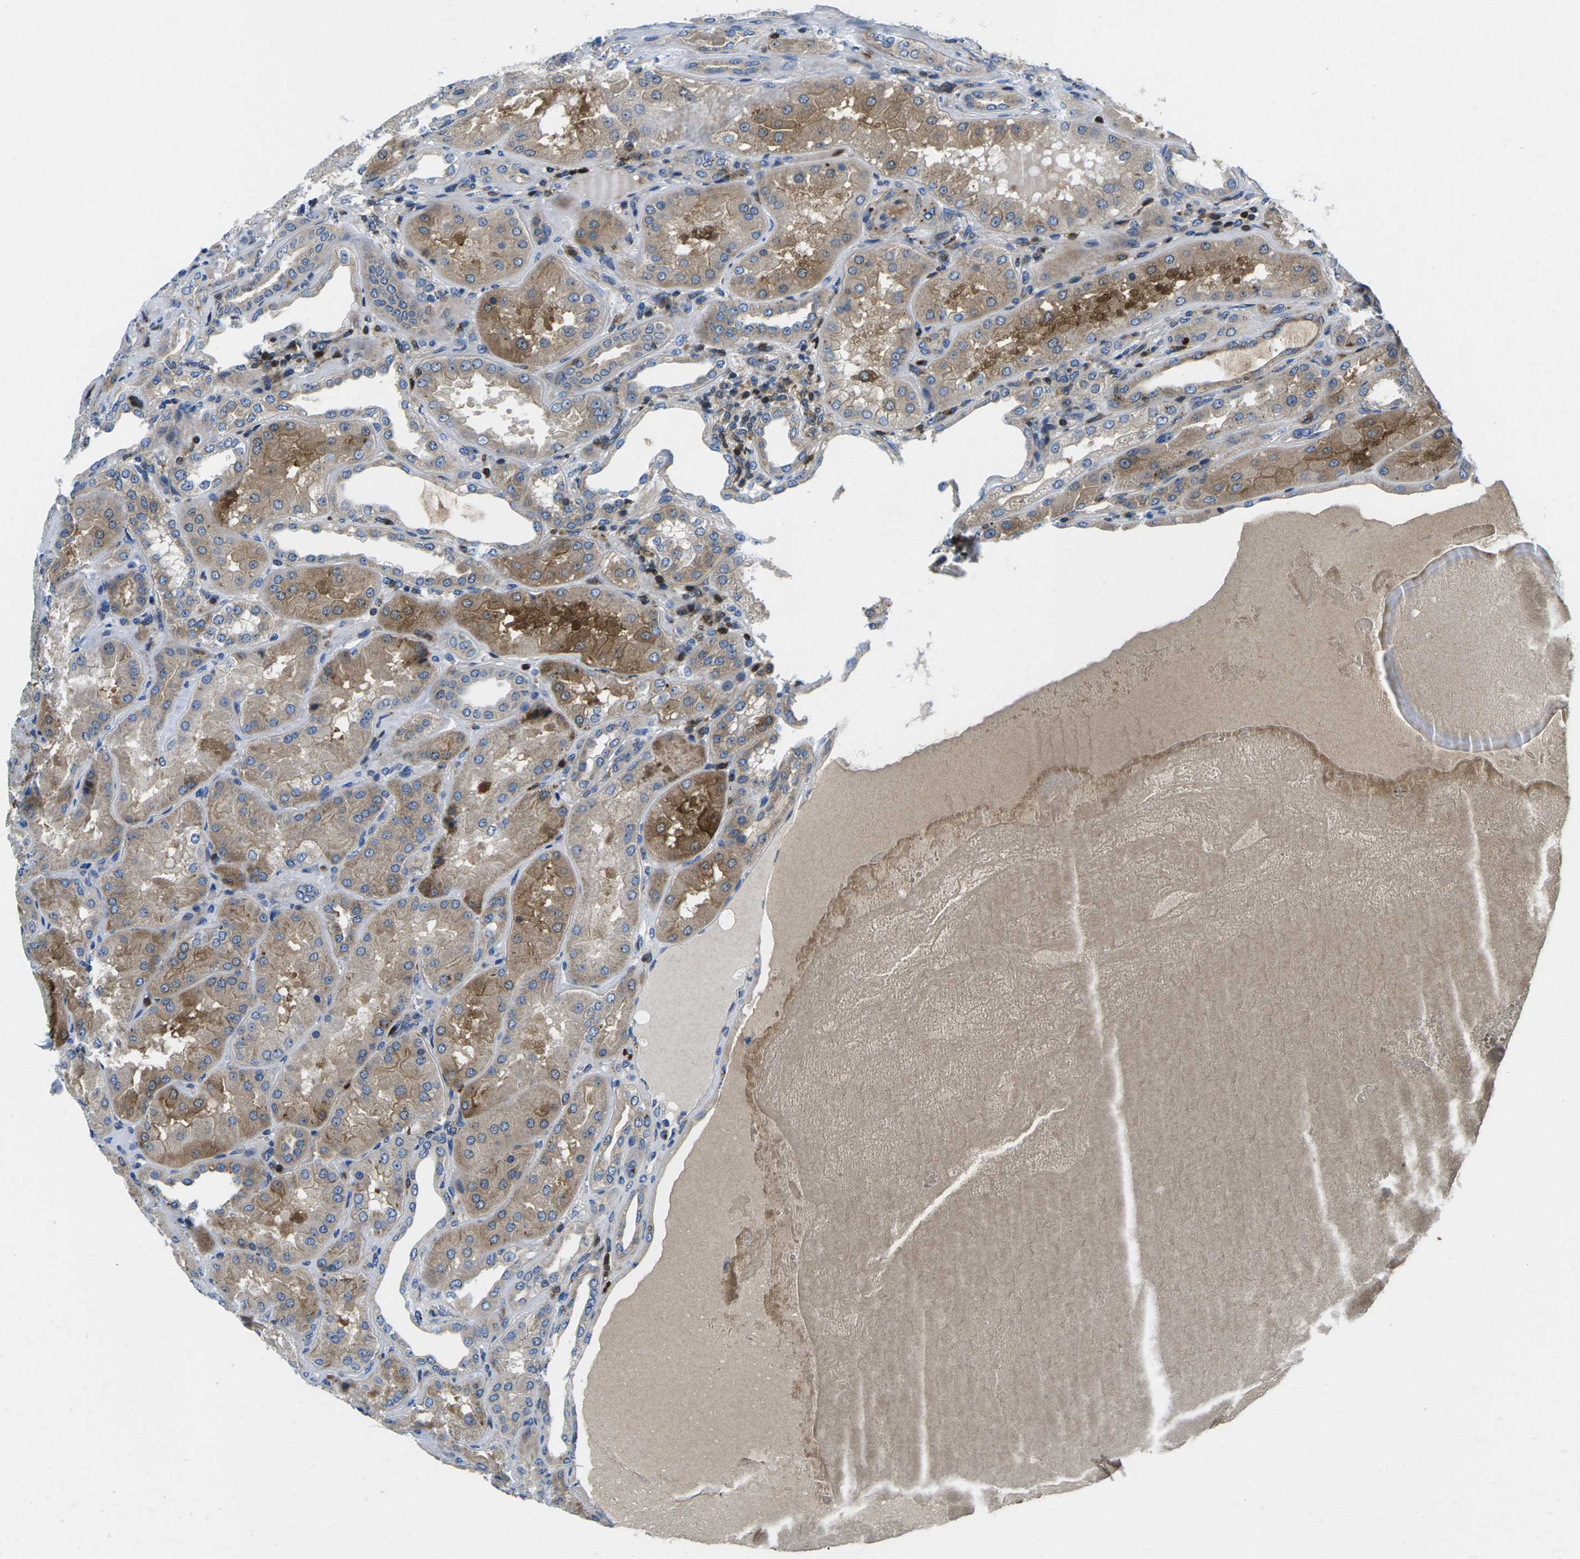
{"staining": {"intensity": "negative", "quantity": "none", "location": "none"}, "tissue": "kidney", "cell_type": "Cells in glomeruli", "image_type": "normal", "snomed": [{"axis": "morphology", "description": "Normal tissue, NOS"}, {"axis": "topography", "description": "Kidney"}], "caption": "Cells in glomeruli are negative for brown protein staining in normal kidney.", "gene": "PLCE1", "patient": {"sex": "female", "age": 56}}